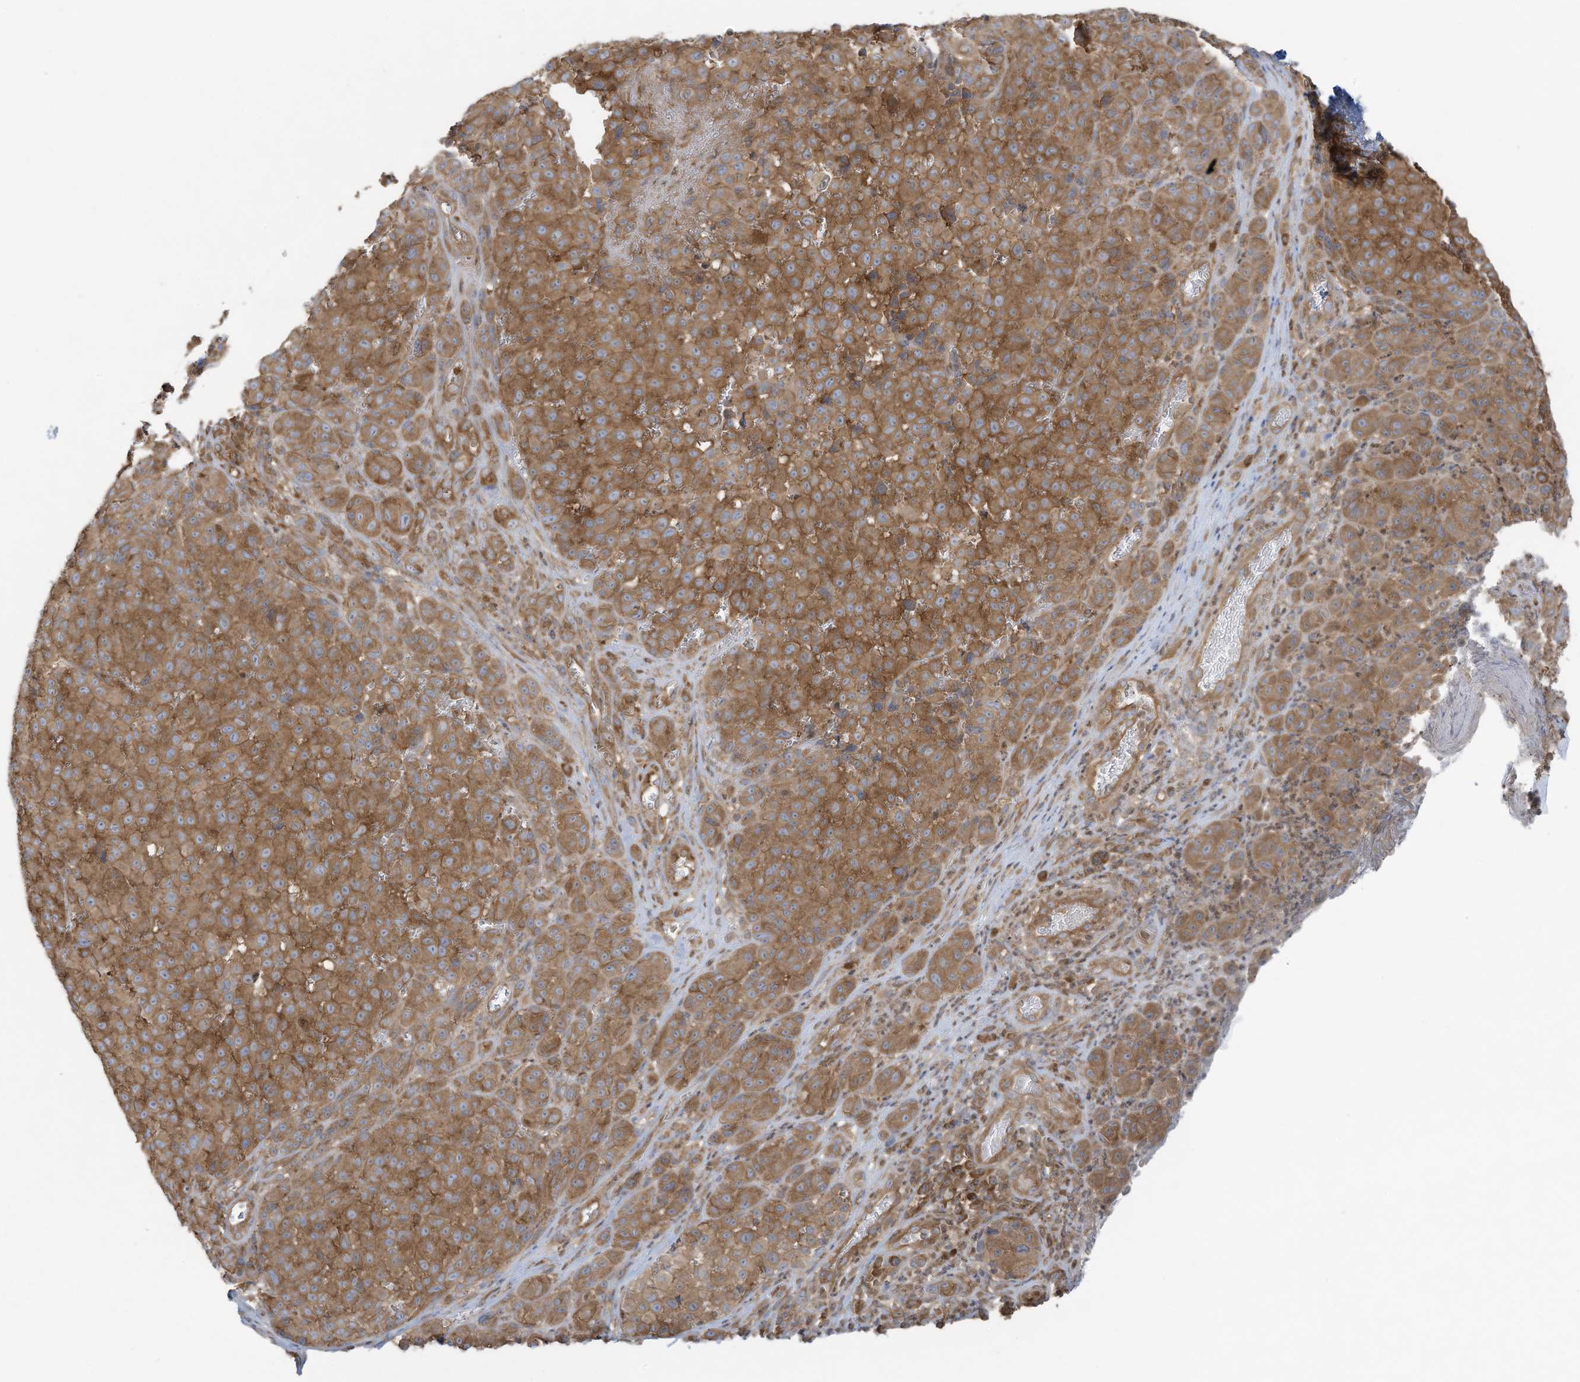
{"staining": {"intensity": "moderate", "quantity": ">75%", "location": "cytoplasmic/membranous"}, "tissue": "melanoma", "cell_type": "Tumor cells", "image_type": "cancer", "snomed": [{"axis": "morphology", "description": "Malignant melanoma, NOS"}, {"axis": "topography", "description": "Skin"}], "caption": "A medium amount of moderate cytoplasmic/membranous positivity is identified in approximately >75% of tumor cells in malignant melanoma tissue. (IHC, brightfield microscopy, high magnification).", "gene": "OLA1", "patient": {"sex": "male", "age": 73}}